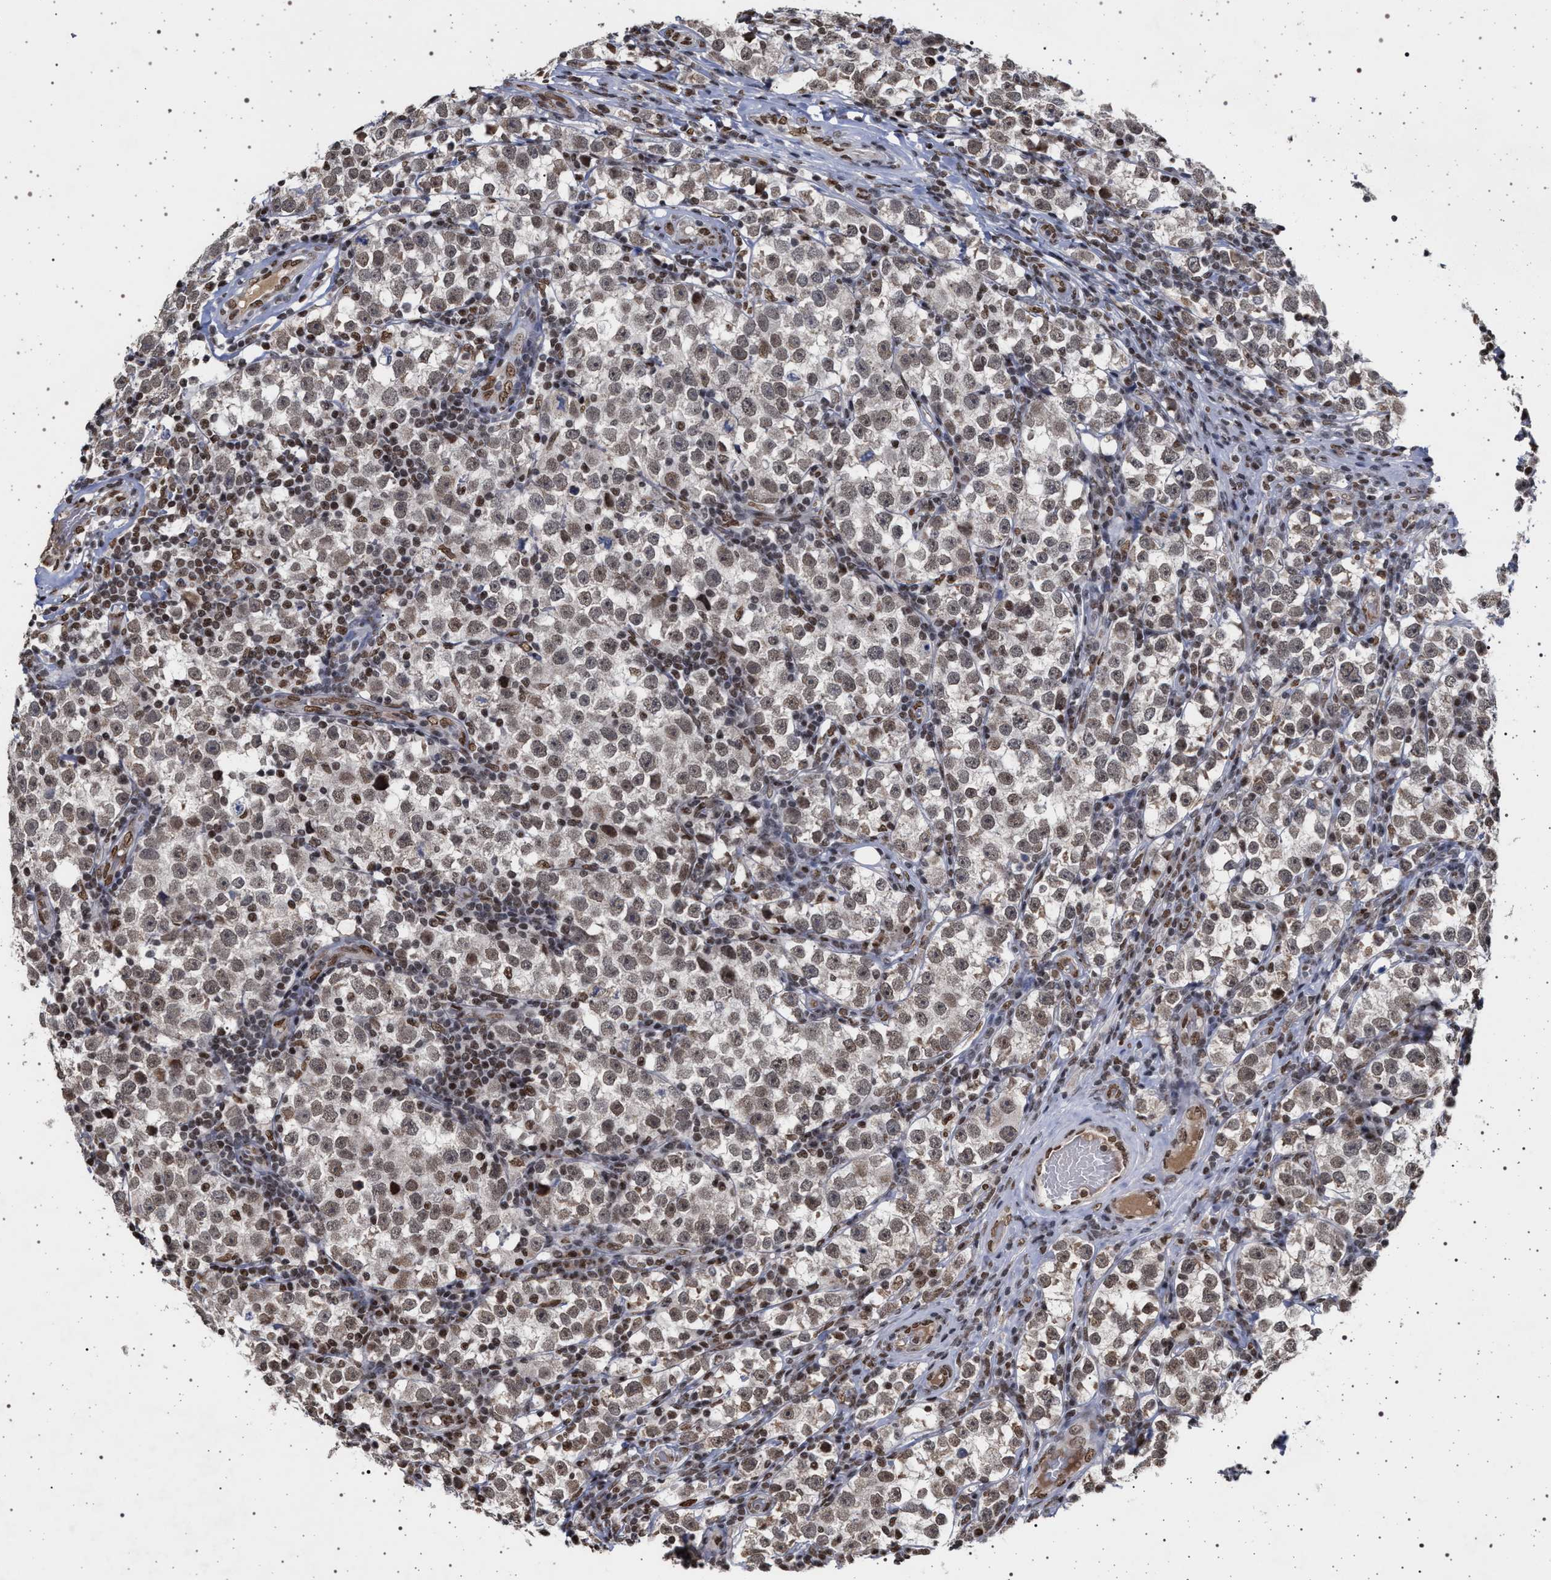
{"staining": {"intensity": "weak", "quantity": ">75%", "location": "nuclear"}, "tissue": "testis cancer", "cell_type": "Tumor cells", "image_type": "cancer", "snomed": [{"axis": "morphology", "description": "Normal tissue, NOS"}, {"axis": "morphology", "description": "Seminoma, NOS"}, {"axis": "topography", "description": "Testis"}], "caption": "DAB (3,3'-diaminobenzidine) immunohistochemical staining of seminoma (testis) exhibits weak nuclear protein positivity in about >75% of tumor cells. The protein of interest is shown in brown color, while the nuclei are stained blue.", "gene": "PHF12", "patient": {"sex": "male", "age": 43}}